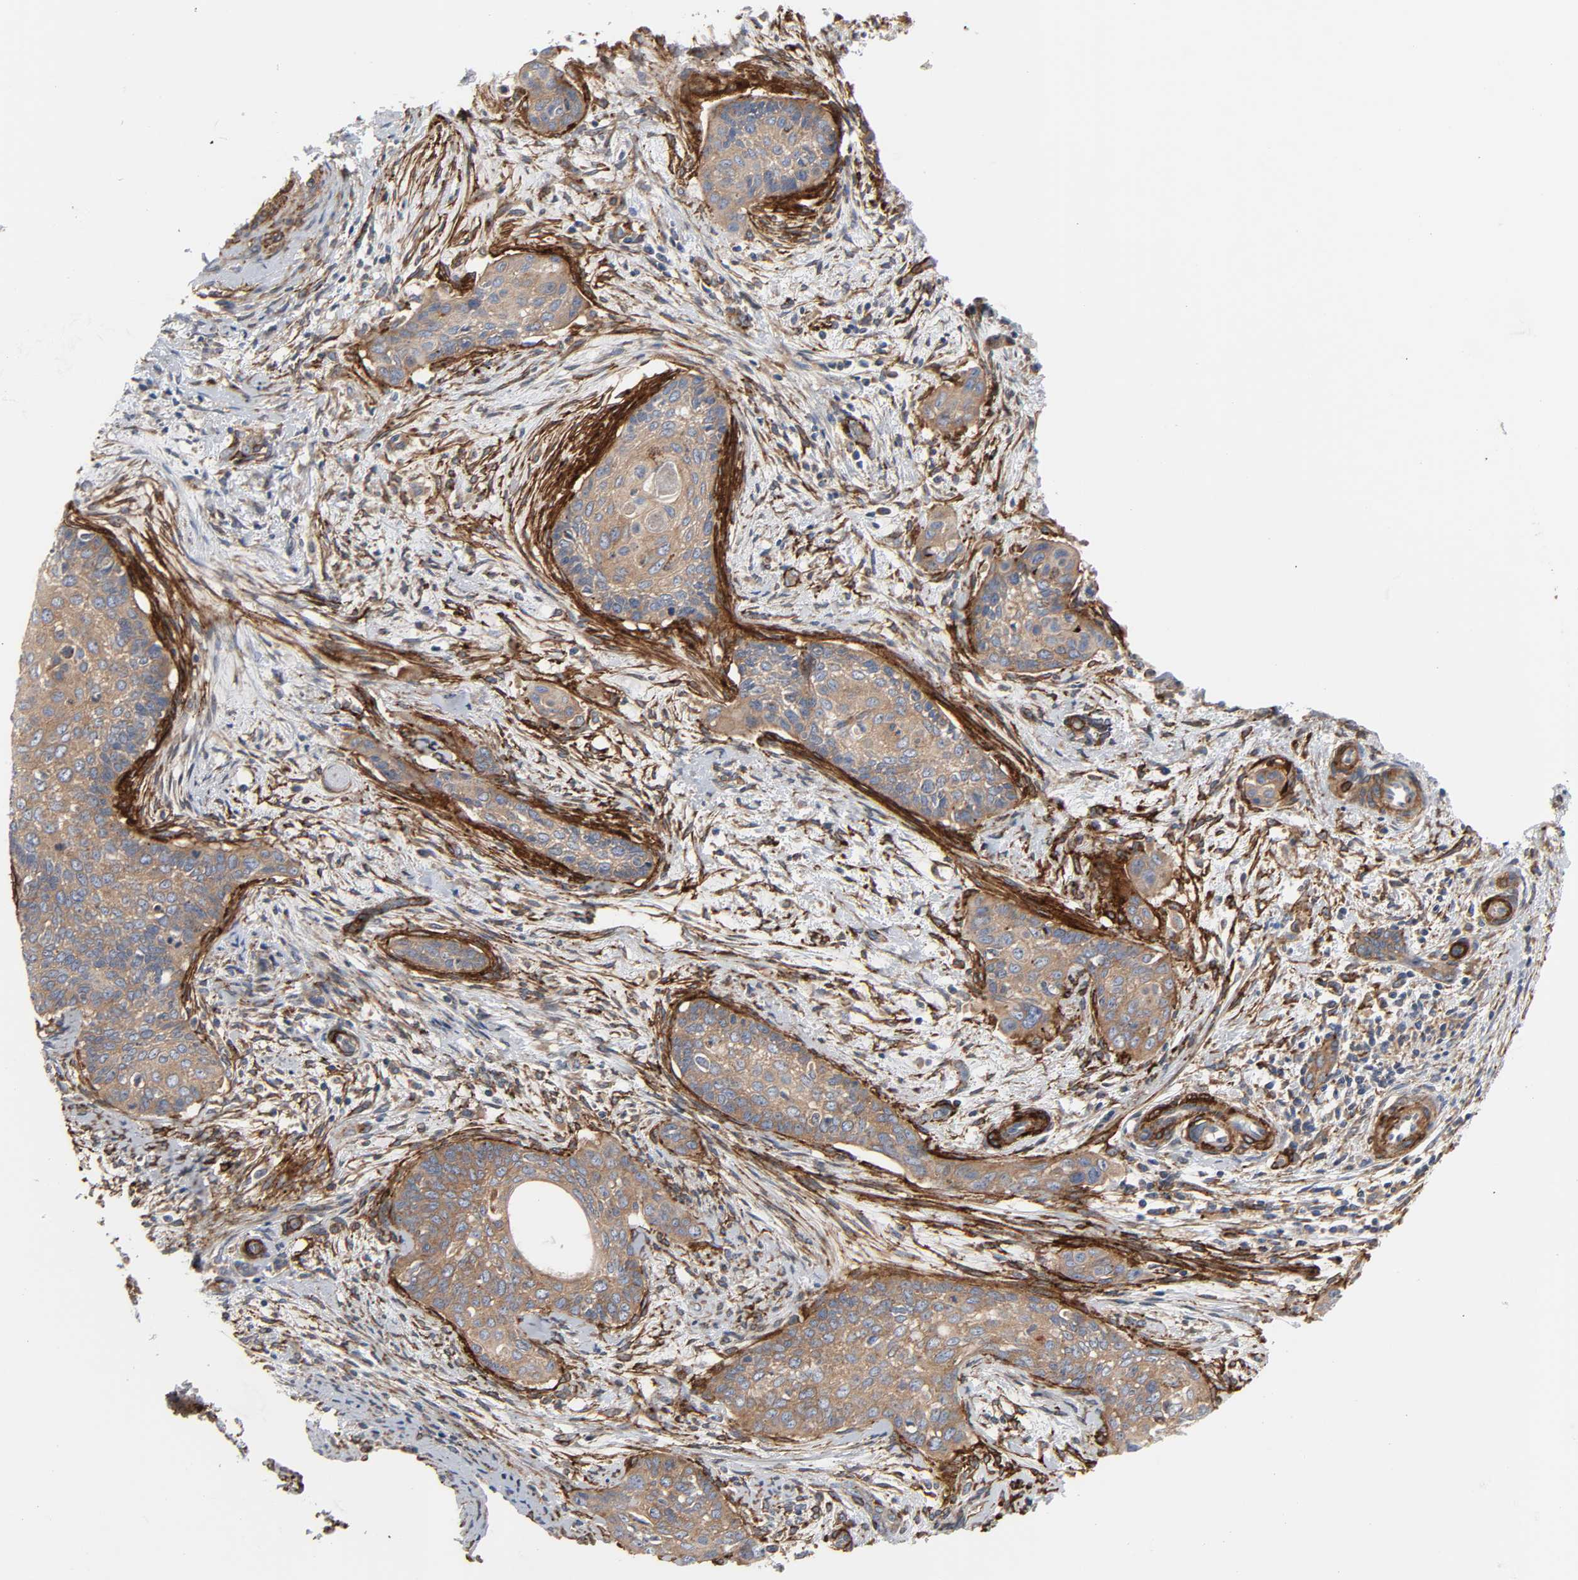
{"staining": {"intensity": "weak", "quantity": ">75%", "location": "cytoplasmic/membranous"}, "tissue": "cervical cancer", "cell_type": "Tumor cells", "image_type": "cancer", "snomed": [{"axis": "morphology", "description": "Squamous cell carcinoma, NOS"}, {"axis": "topography", "description": "Cervix"}], "caption": "Immunohistochemistry (IHC) image of cervical squamous cell carcinoma stained for a protein (brown), which exhibits low levels of weak cytoplasmic/membranous expression in approximately >75% of tumor cells.", "gene": "ARHGAP1", "patient": {"sex": "female", "age": 33}}